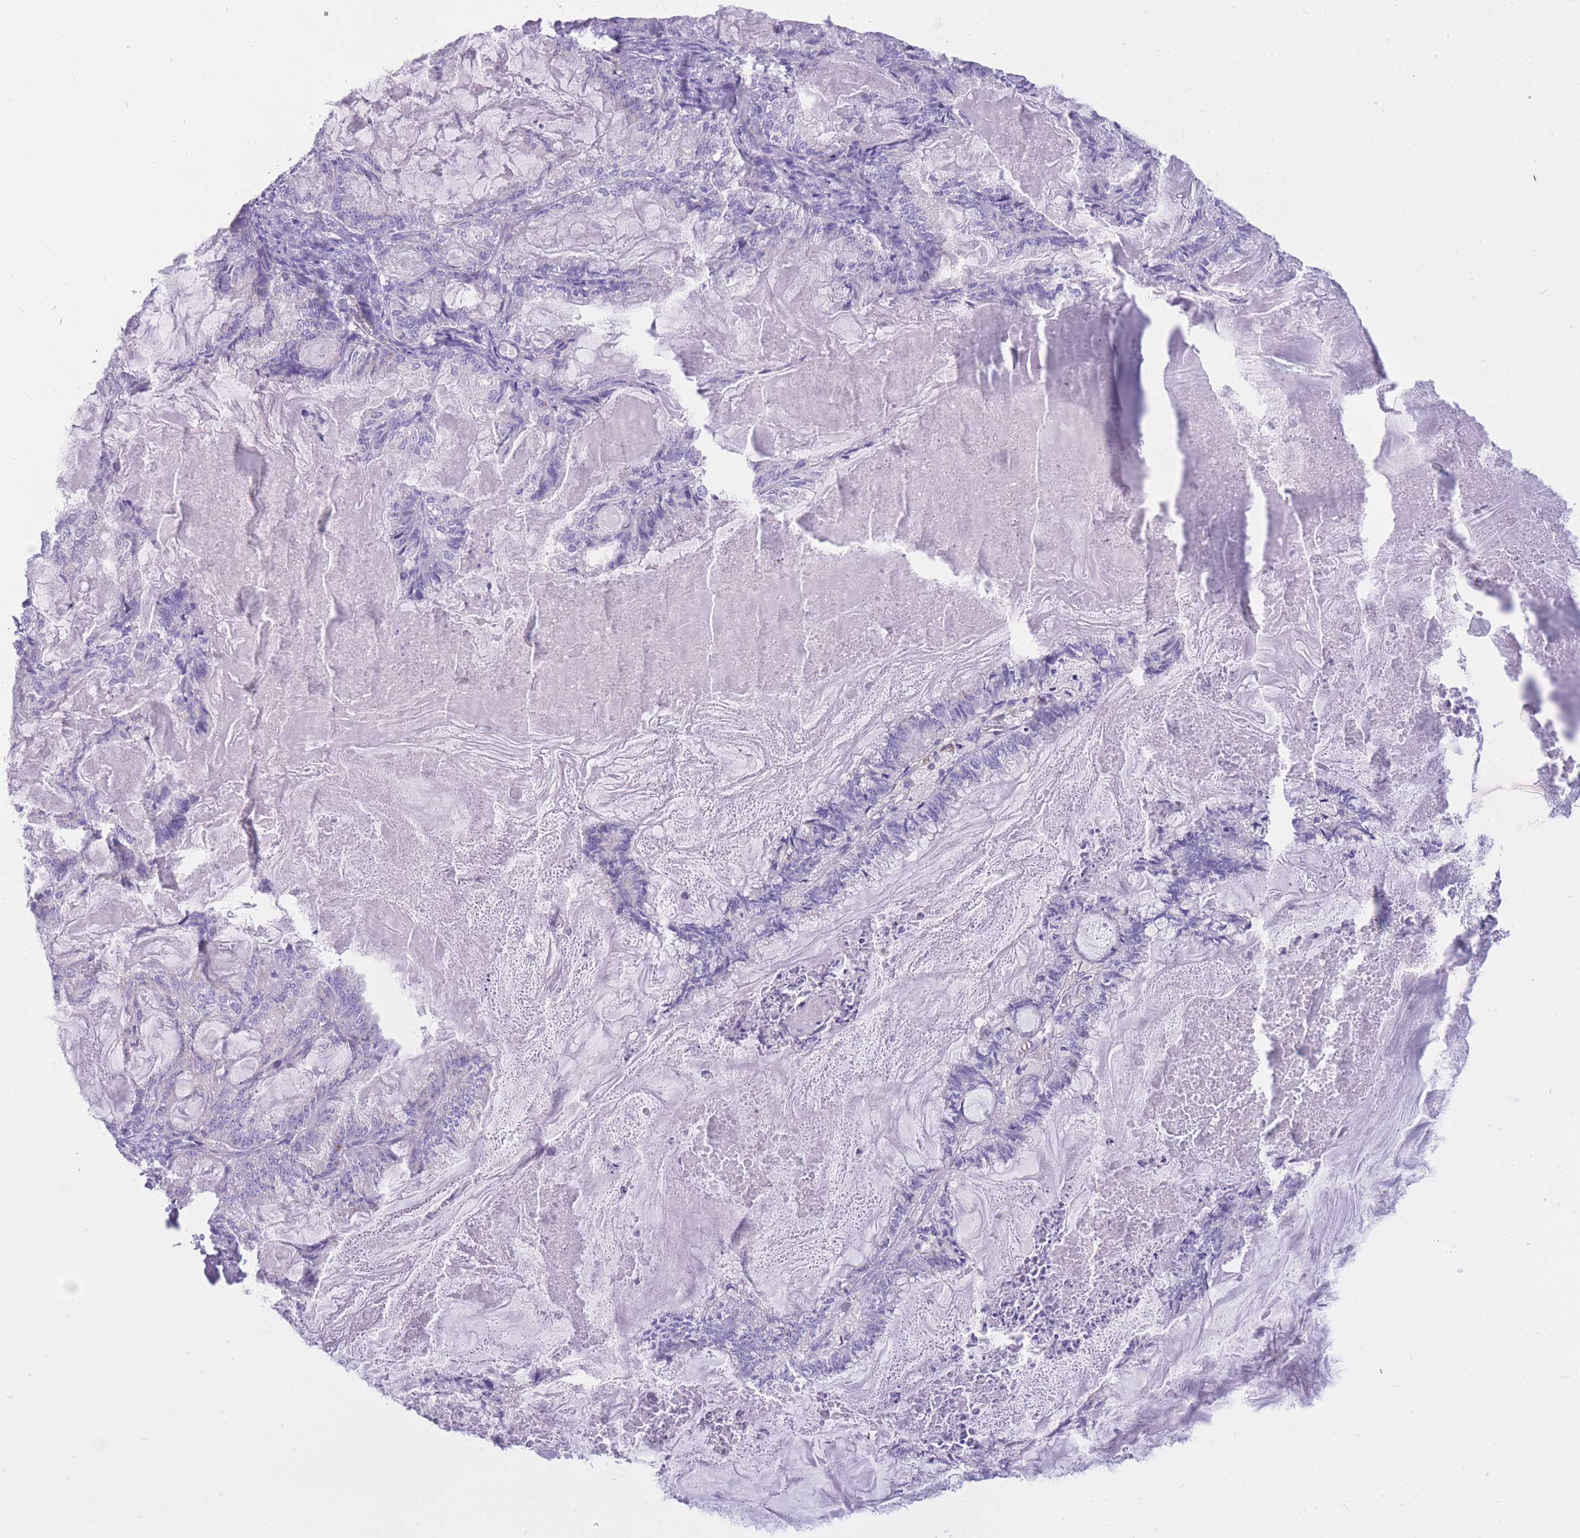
{"staining": {"intensity": "negative", "quantity": "none", "location": "none"}, "tissue": "endometrial cancer", "cell_type": "Tumor cells", "image_type": "cancer", "snomed": [{"axis": "morphology", "description": "Adenocarcinoma, NOS"}, {"axis": "topography", "description": "Endometrium"}], "caption": "The image demonstrates no staining of tumor cells in endometrial adenocarcinoma.", "gene": "ZNF662", "patient": {"sex": "female", "age": 86}}